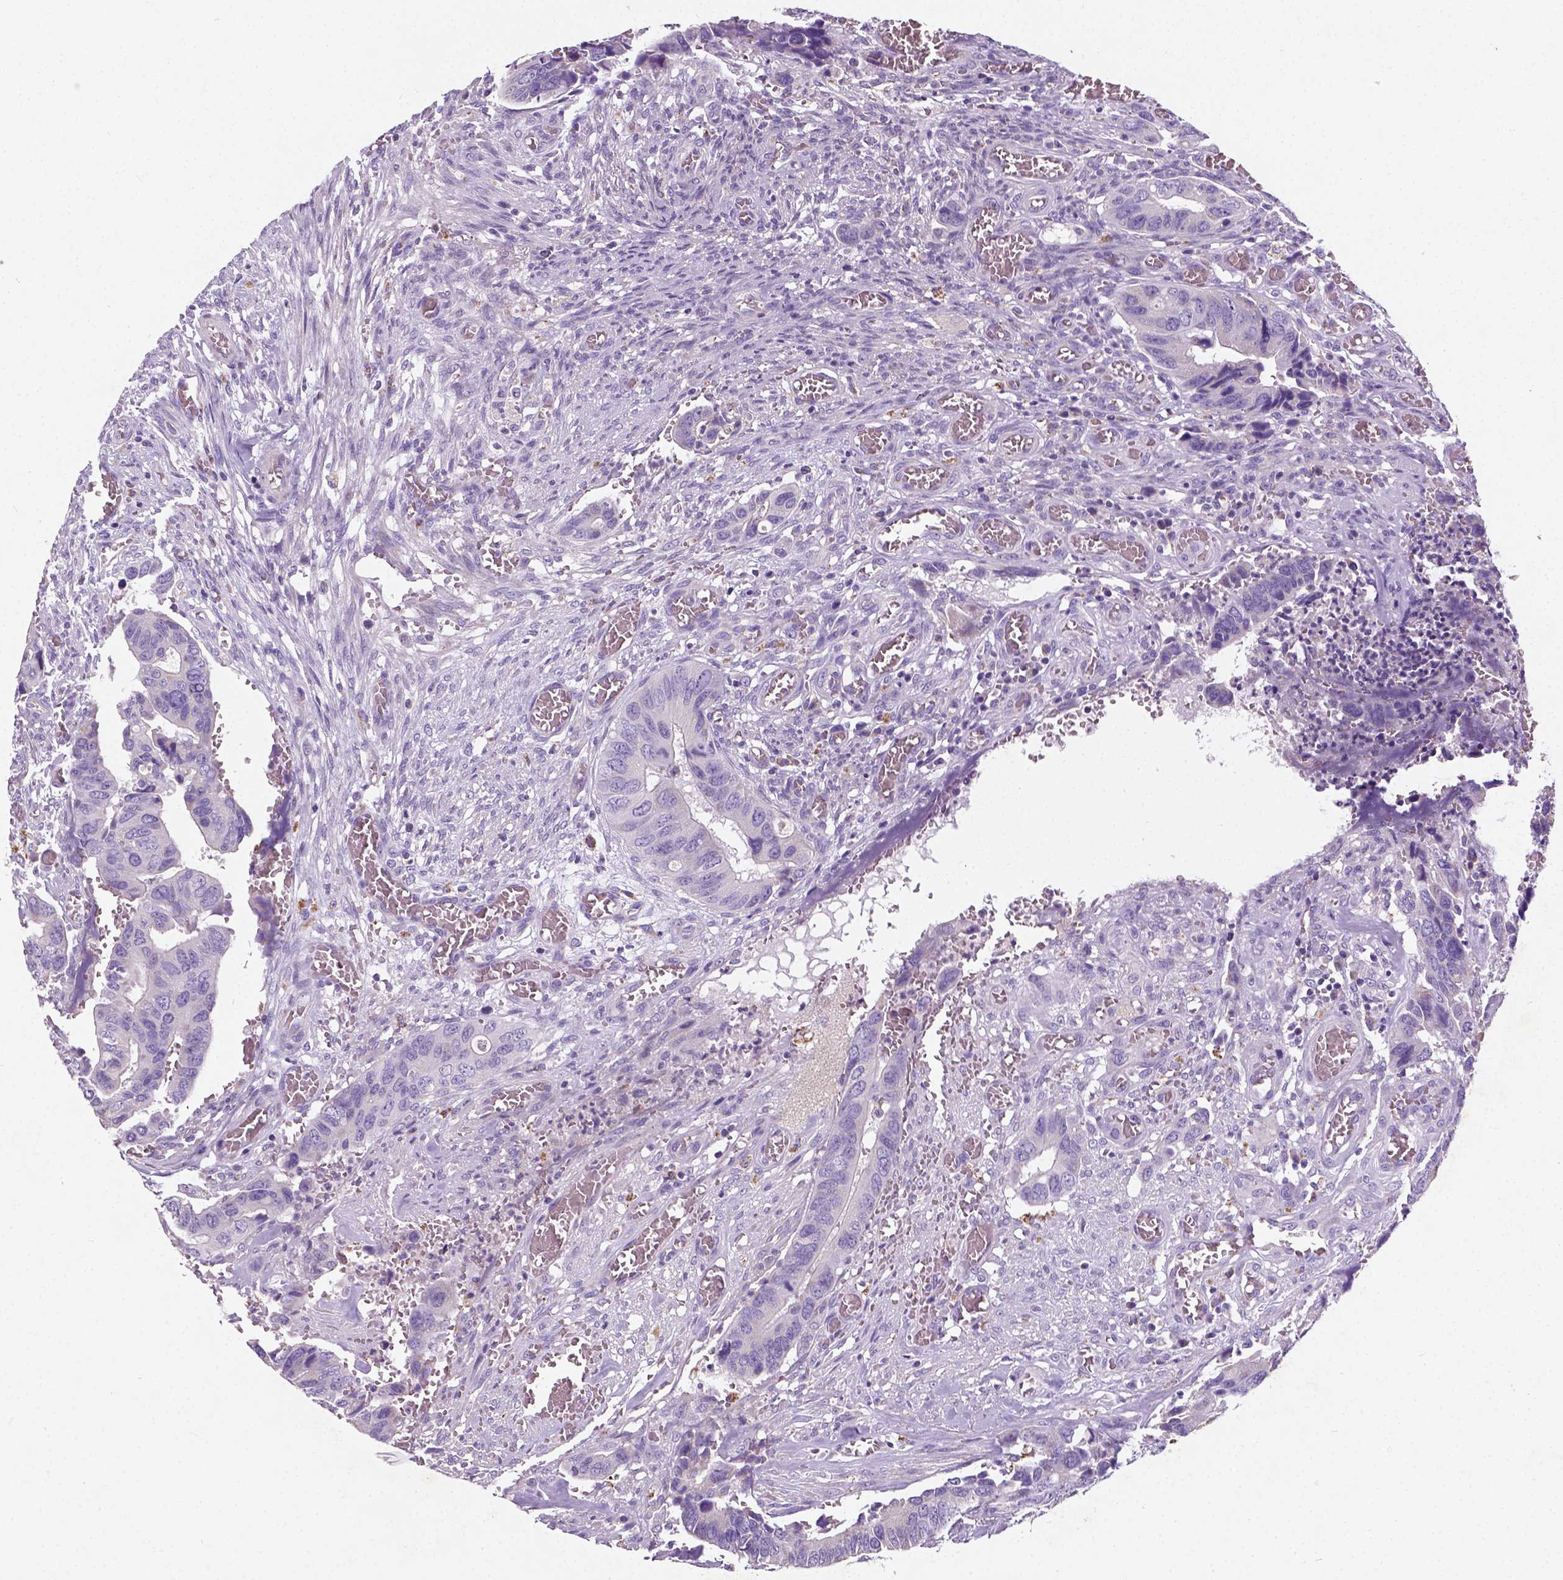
{"staining": {"intensity": "negative", "quantity": "none", "location": "none"}, "tissue": "colorectal cancer", "cell_type": "Tumor cells", "image_type": "cancer", "snomed": [{"axis": "morphology", "description": "Adenocarcinoma, NOS"}, {"axis": "topography", "description": "Colon"}], "caption": "Immunohistochemistry image of human colorectal adenocarcinoma stained for a protein (brown), which demonstrates no expression in tumor cells.", "gene": "CHODL", "patient": {"sex": "male", "age": 49}}